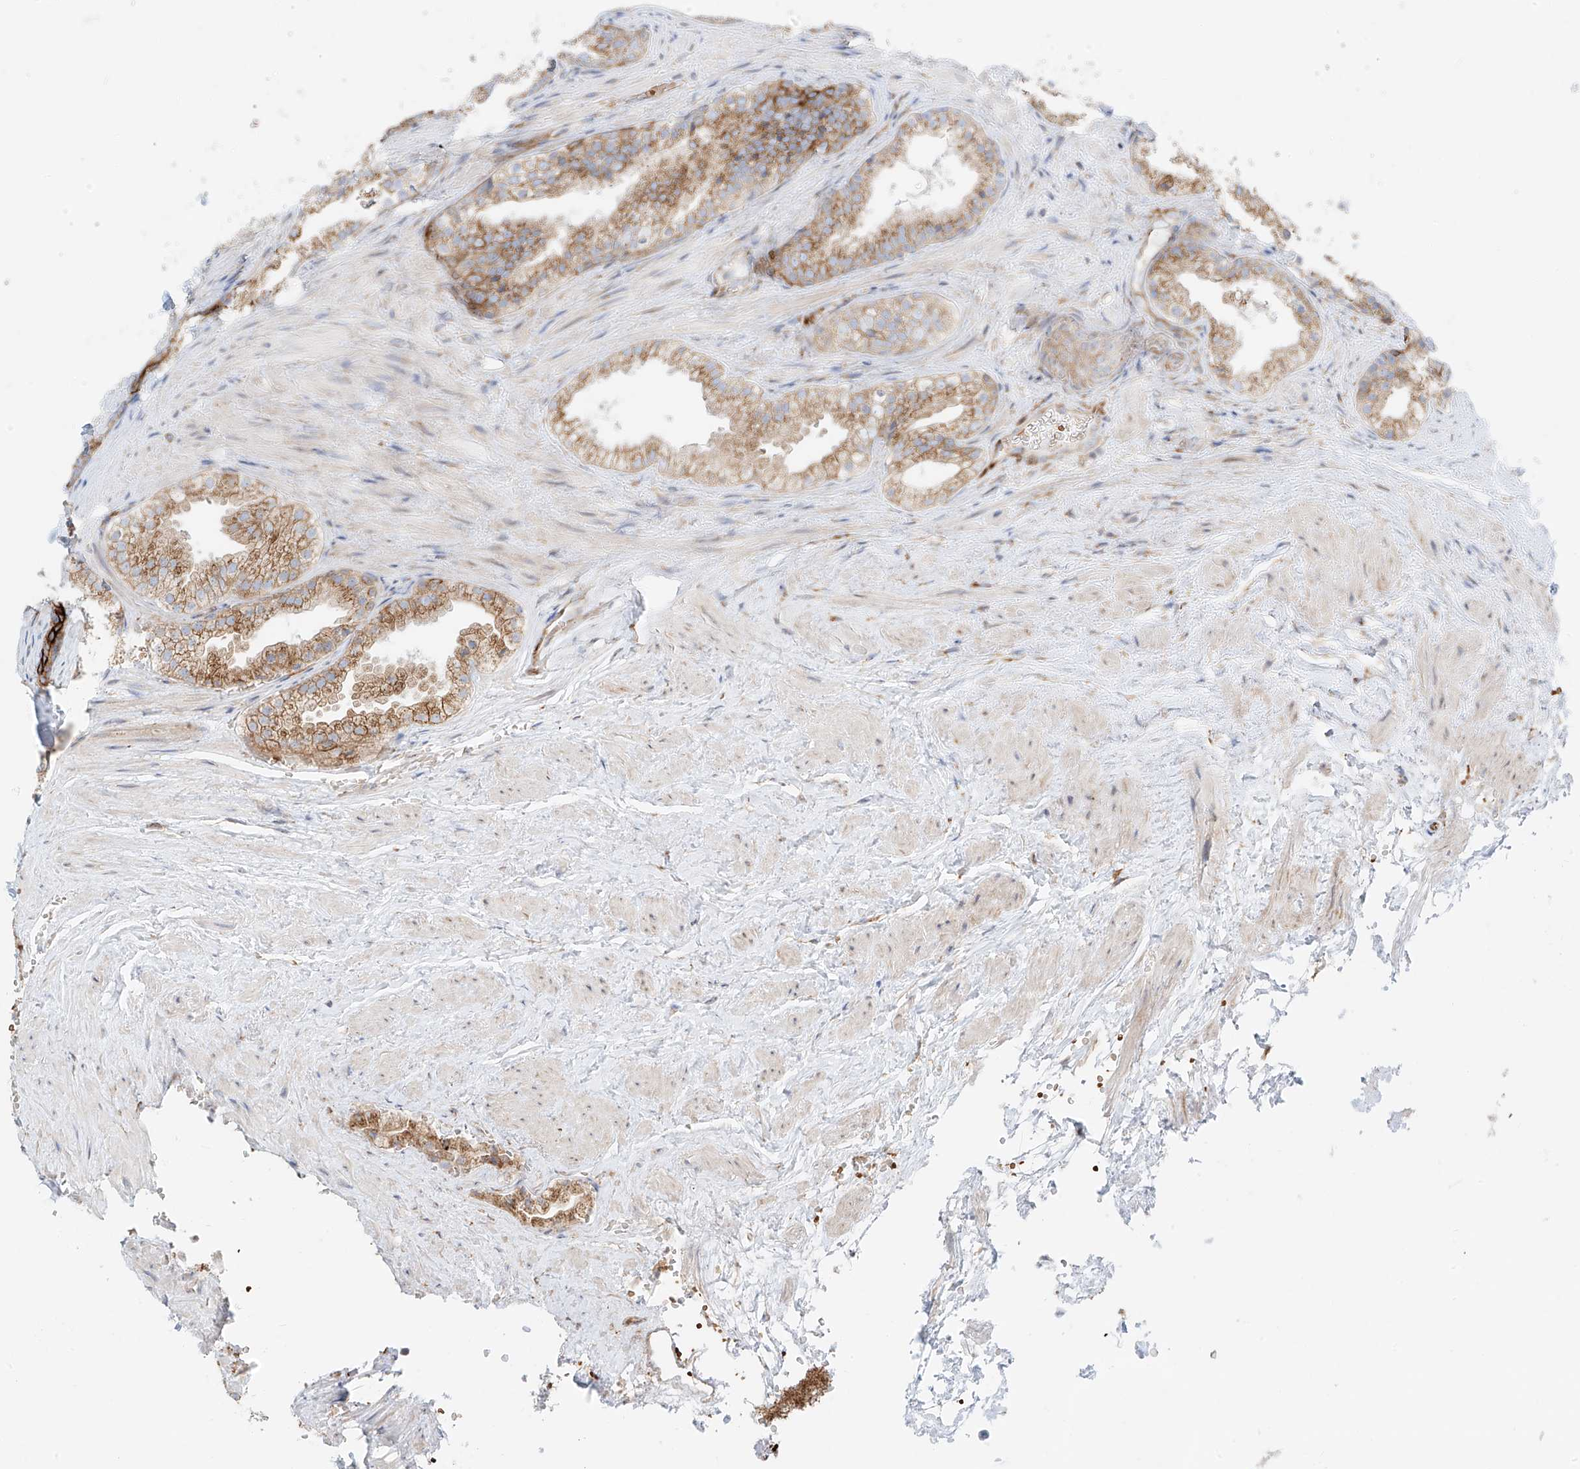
{"staining": {"intensity": "strong", "quantity": "25%-75%", "location": "cytoplasmic/membranous"}, "tissue": "prostate", "cell_type": "Glandular cells", "image_type": "normal", "snomed": [{"axis": "morphology", "description": "Normal tissue, NOS"}, {"axis": "topography", "description": "Prostate"}], "caption": "A high-resolution image shows immunohistochemistry staining of benign prostate, which exhibits strong cytoplasmic/membranous staining in about 25%-75% of glandular cells.", "gene": "EIPR1", "patient": {"sex": "male", "age": 76}}